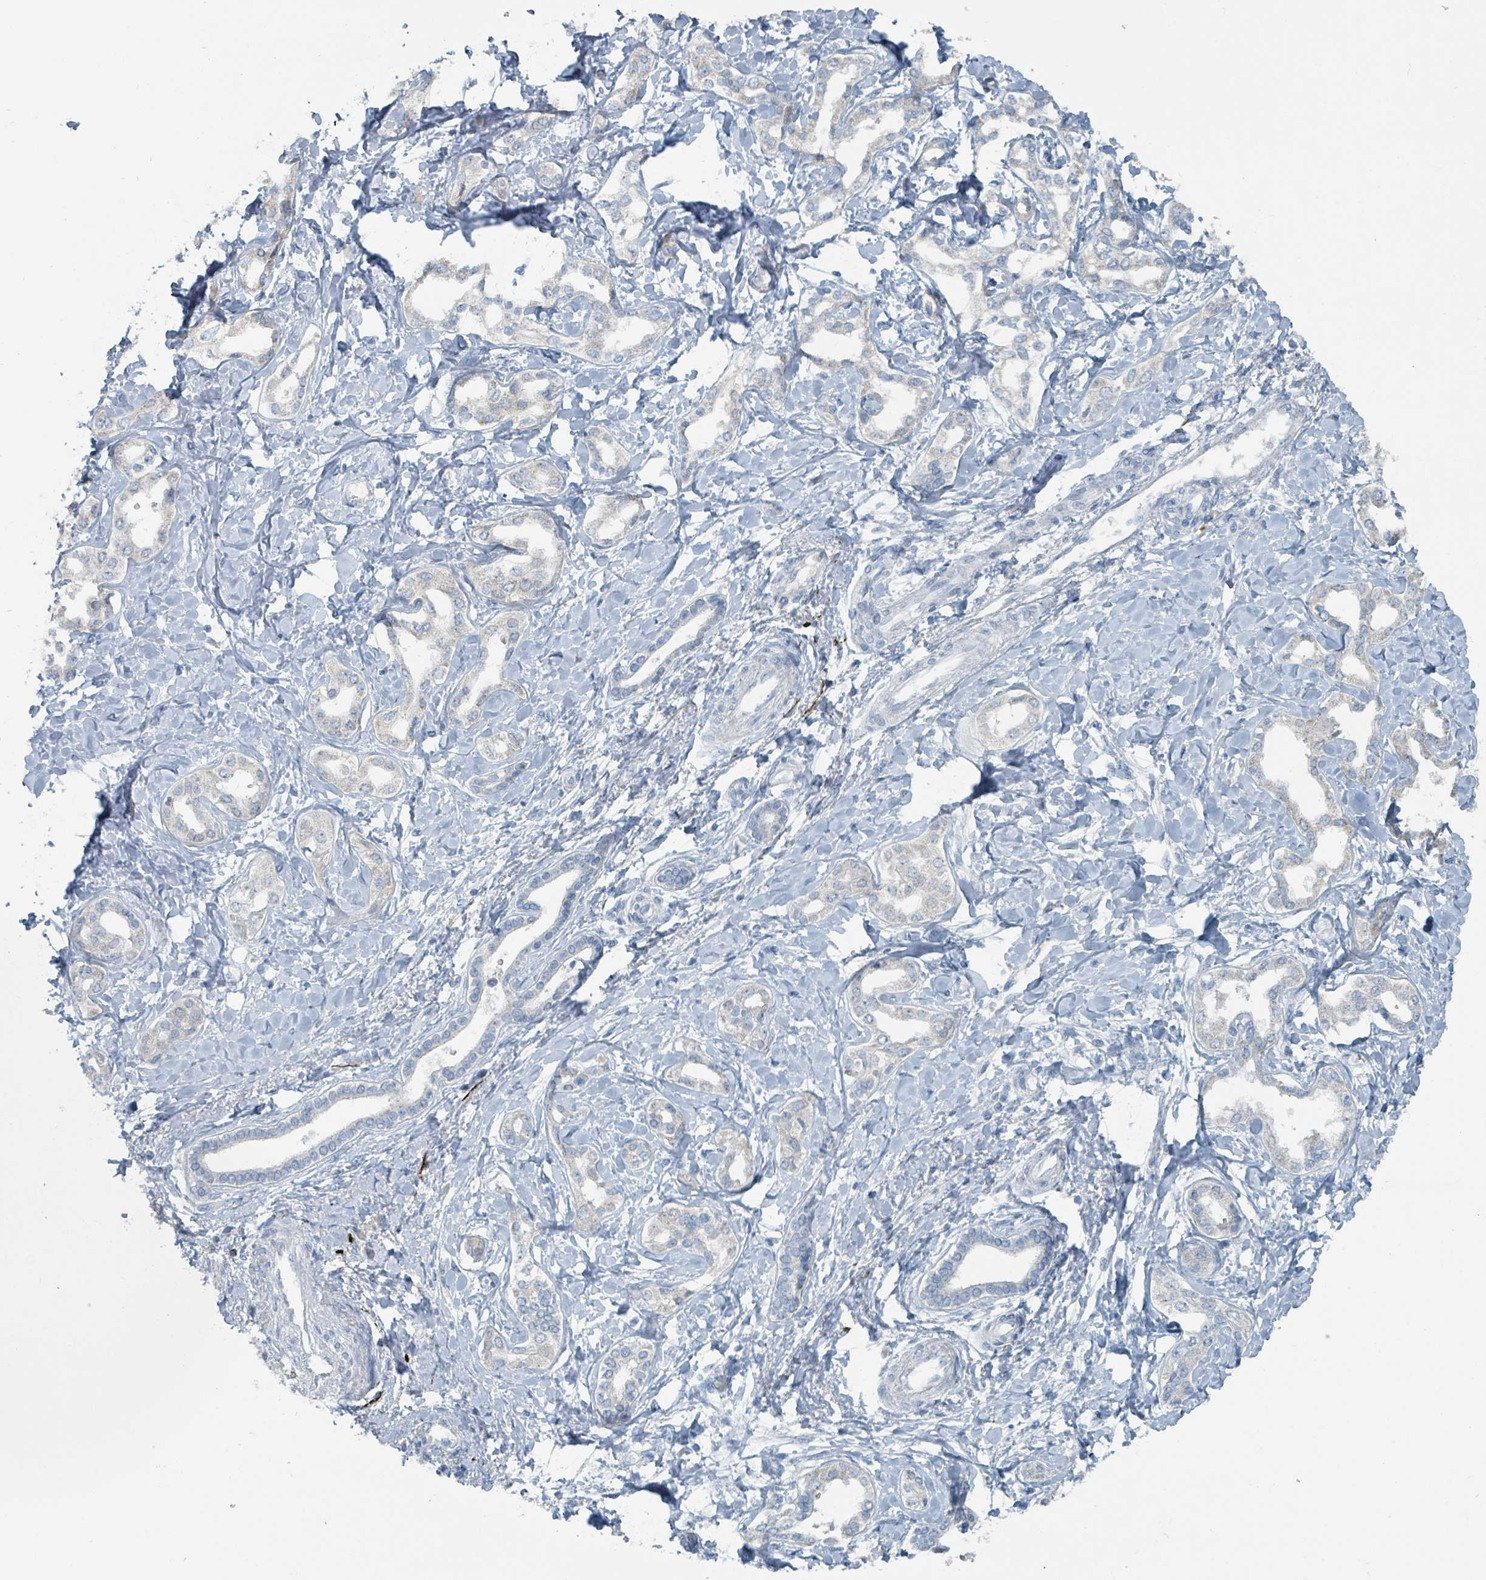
{"staining": {"intensity": "negative", "quantity": "none", "location": "none"}, "tissue": "liver cancer", "cell_type": "Tumor cells", "image_type": "cancer", "snomed": [{"axis": "morphology", "description": "Cholangiocarcinoma"}, {"axis": "topography", "description": "Liver"}], "caption": "High power microscopy micrograph of an IHC photomicrograph of liver cancer (cholangiocarcinoma), revealing no significant staining in tumor cells. (DAB (3,3'-diaminobenzidine) immunohistochemistry (IHC) visualized using brightfield microscopy, high magnification).", "gene": "RASA4", "patient": {"sex": "female", "age": 77}}